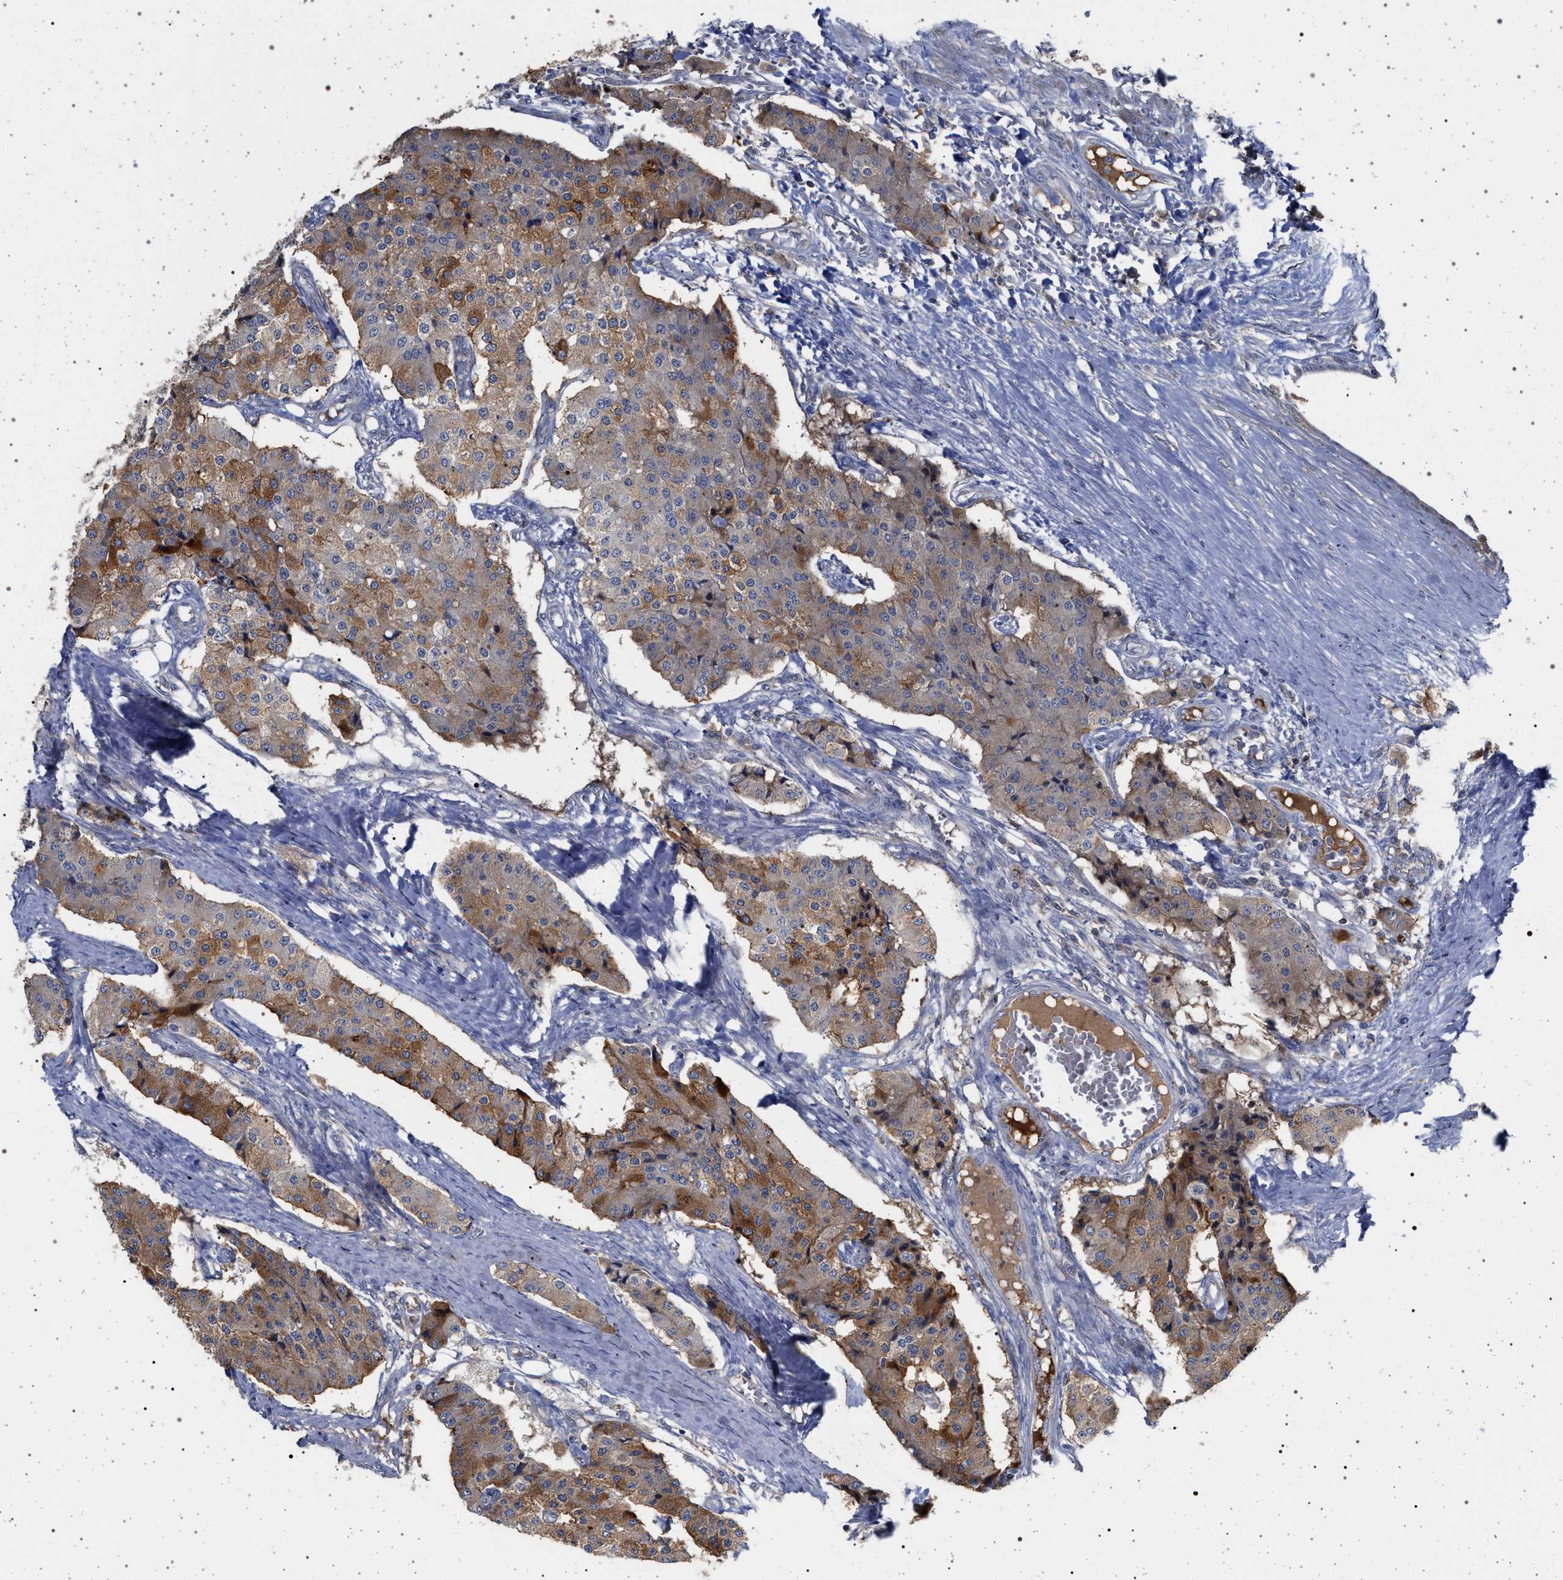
{"staining": {"intensity": "moderate", "quantity": "25%-75%", "location": "cytoplasmic/membranous"}, "tissue": "carcinoid", "cell_type": "Tumor cells", "image_type": "cancer", "snomed": [{"axis": "morphology", "description": "Carcinoid, malignant, NOS"}, {"axis": "topography", "description": "Colon"}], "caption": "Moderate cytoplasmic/membranous expression for a protein is appreciated in about 25%-75% of tumor cells of carcinoid using IHC.", "gene": "RBM48", "patient": {"sex": "female", "age": 52}}